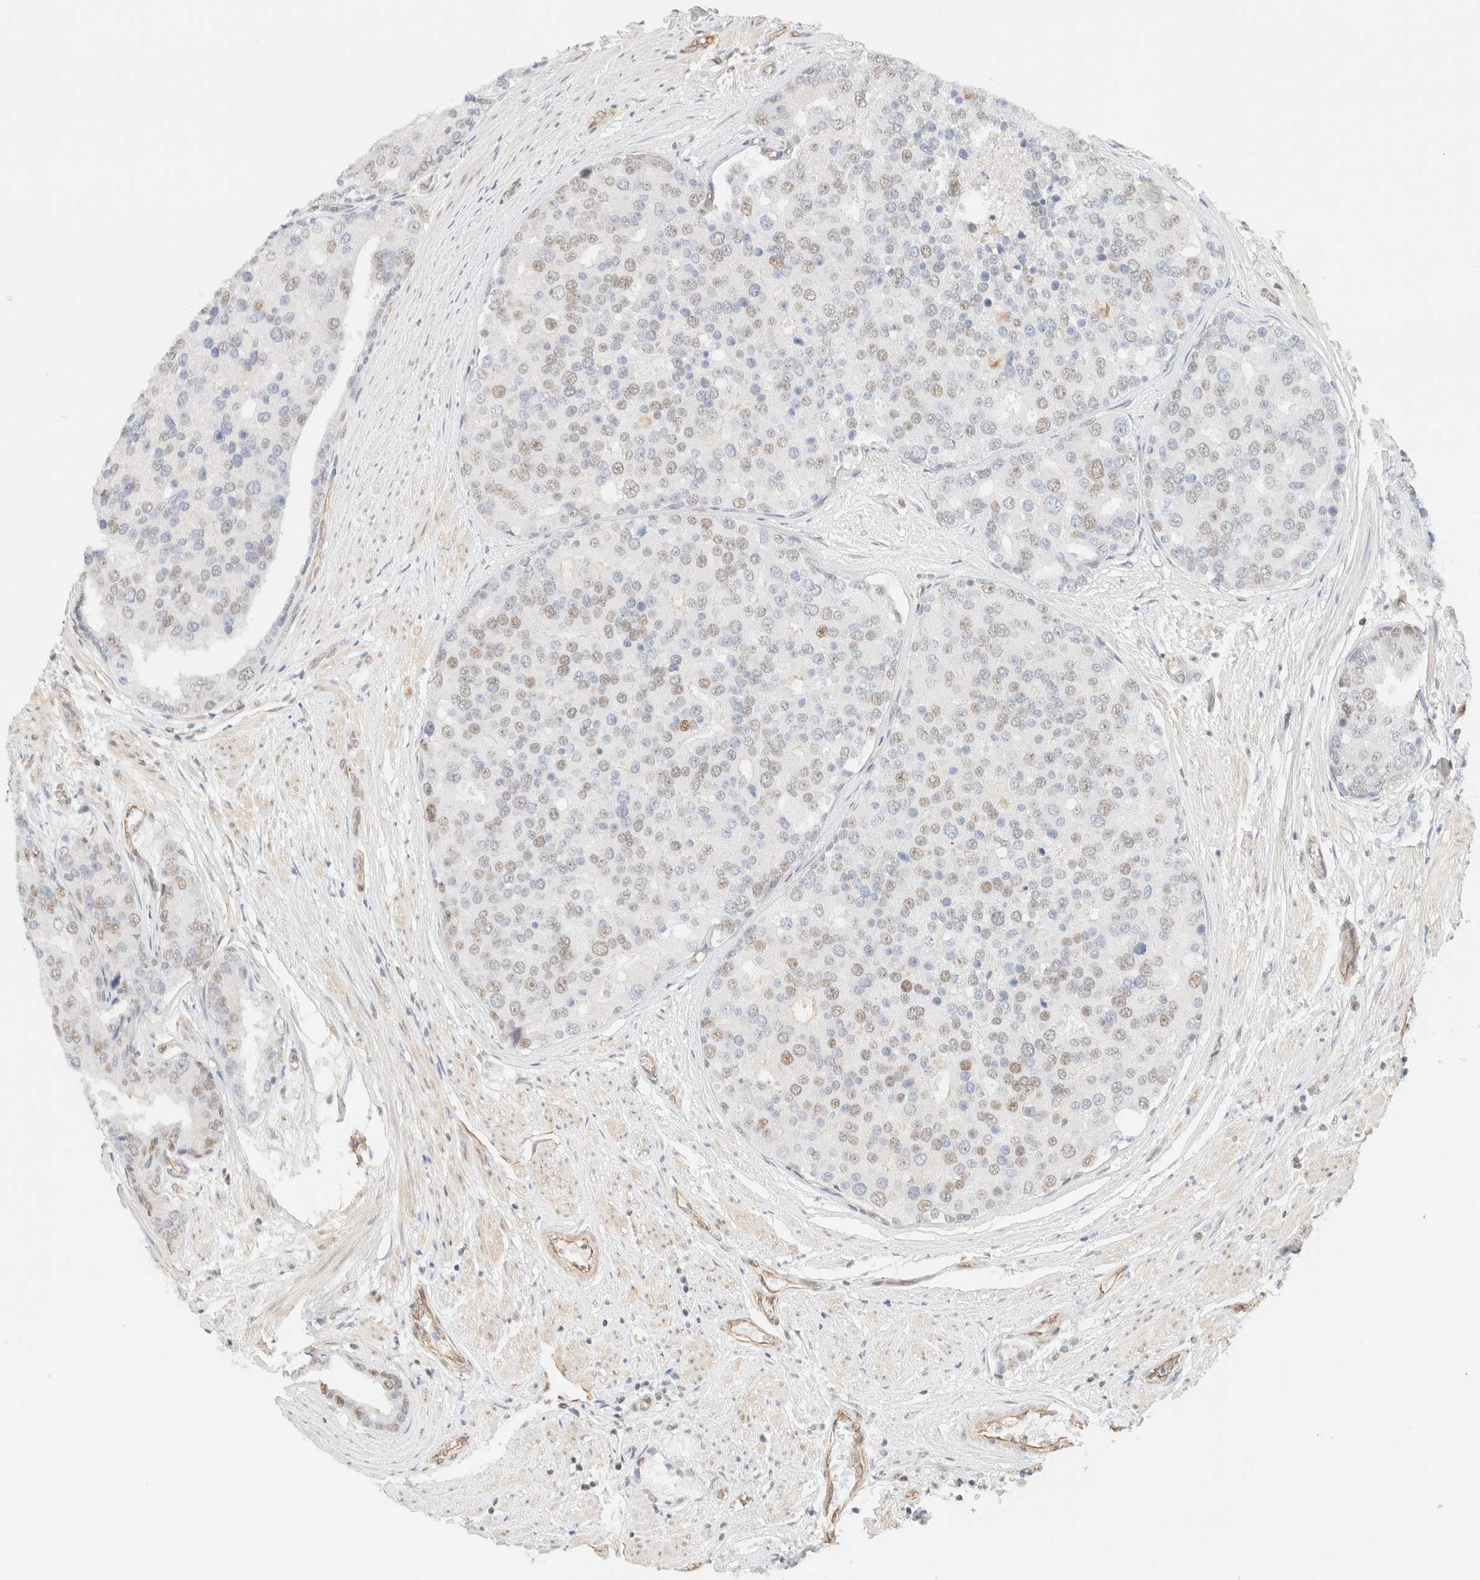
{"staining": {"intensity": "weak", "quantity": "<25%", "location": "nuclear"}, "tissue": "prostate cancer", "cell_type": "Tumor cells", "image_type": "cancer", "snomed": [{"axis": "morphology", "description": "Adenocarcinoma, High grade"}, {"axis": "topography", "description": "Prostate"}], "caption": "Human prostate cancer stained for a protein using immunohistochemistry shows no staining in tumor cells.", "gene": "ARID5A", "patient": {"sex": "male", "age": 50}}